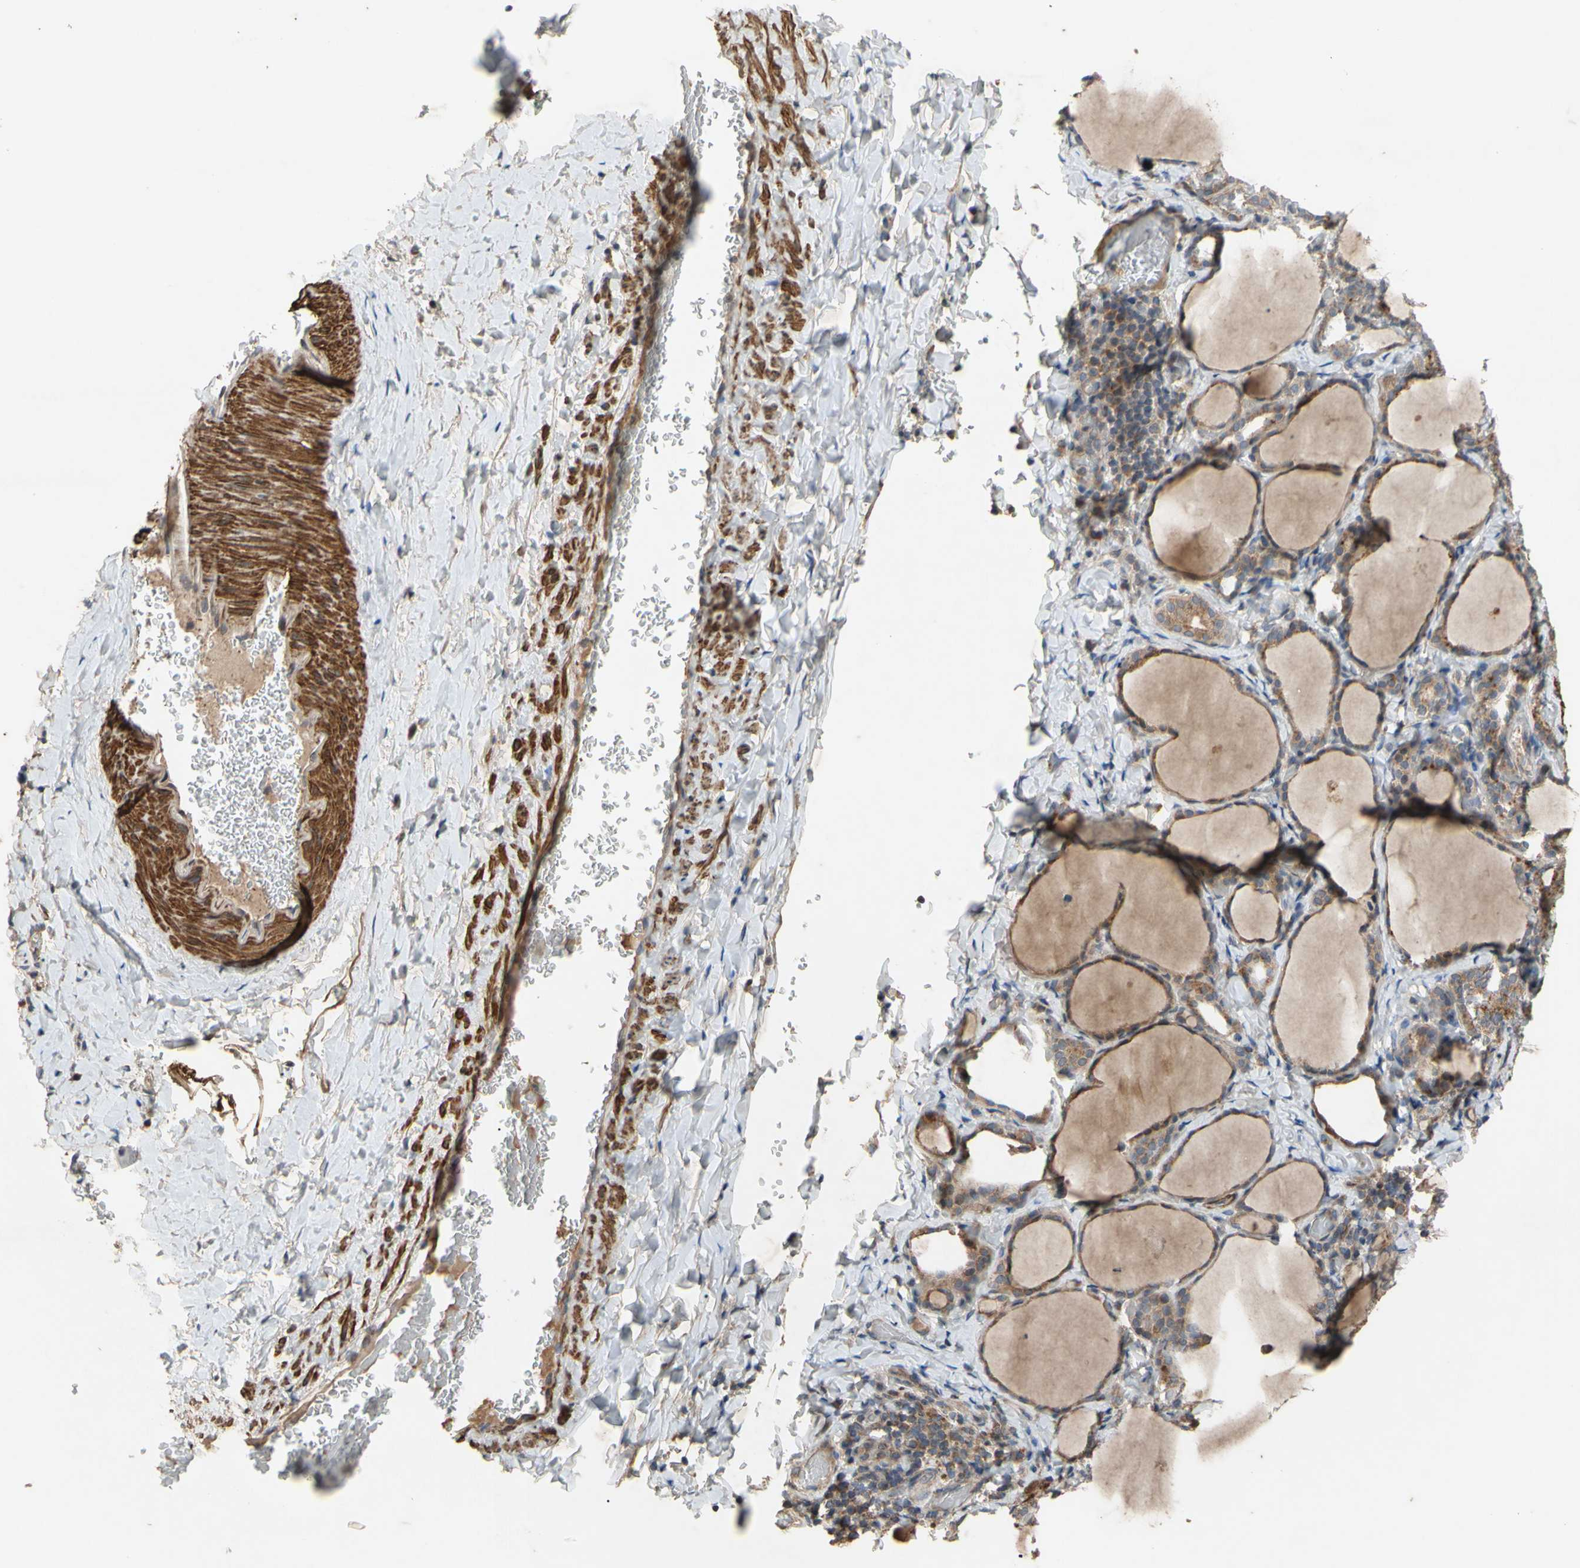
{"staining": {"intensity": "moderate", "quantity": ">75%", "location": "cytoplasmic/membranous"}, "tissue": "thyroid gland", "cell_type": "Glandular cells", "image_type": "normal", "snomed": [{"axis": "morphology", "description": "Normal tissue, NOS"}, {"axis": "morphology", "description": "Papillary adenocarcinoma, NOS"}, {"axis": "topography", "description": "Thyroid gland"}], "caption": "Thyroid gland stained with DAB immunohistochemistry (IHC) displays medium levels of moderate cytoplasmic/membranous staining in about >75% of glandular cells. Nuclei are stained in blue.", "gene": "PARD6A", "patient": {"sex": "female", "age": 30}}